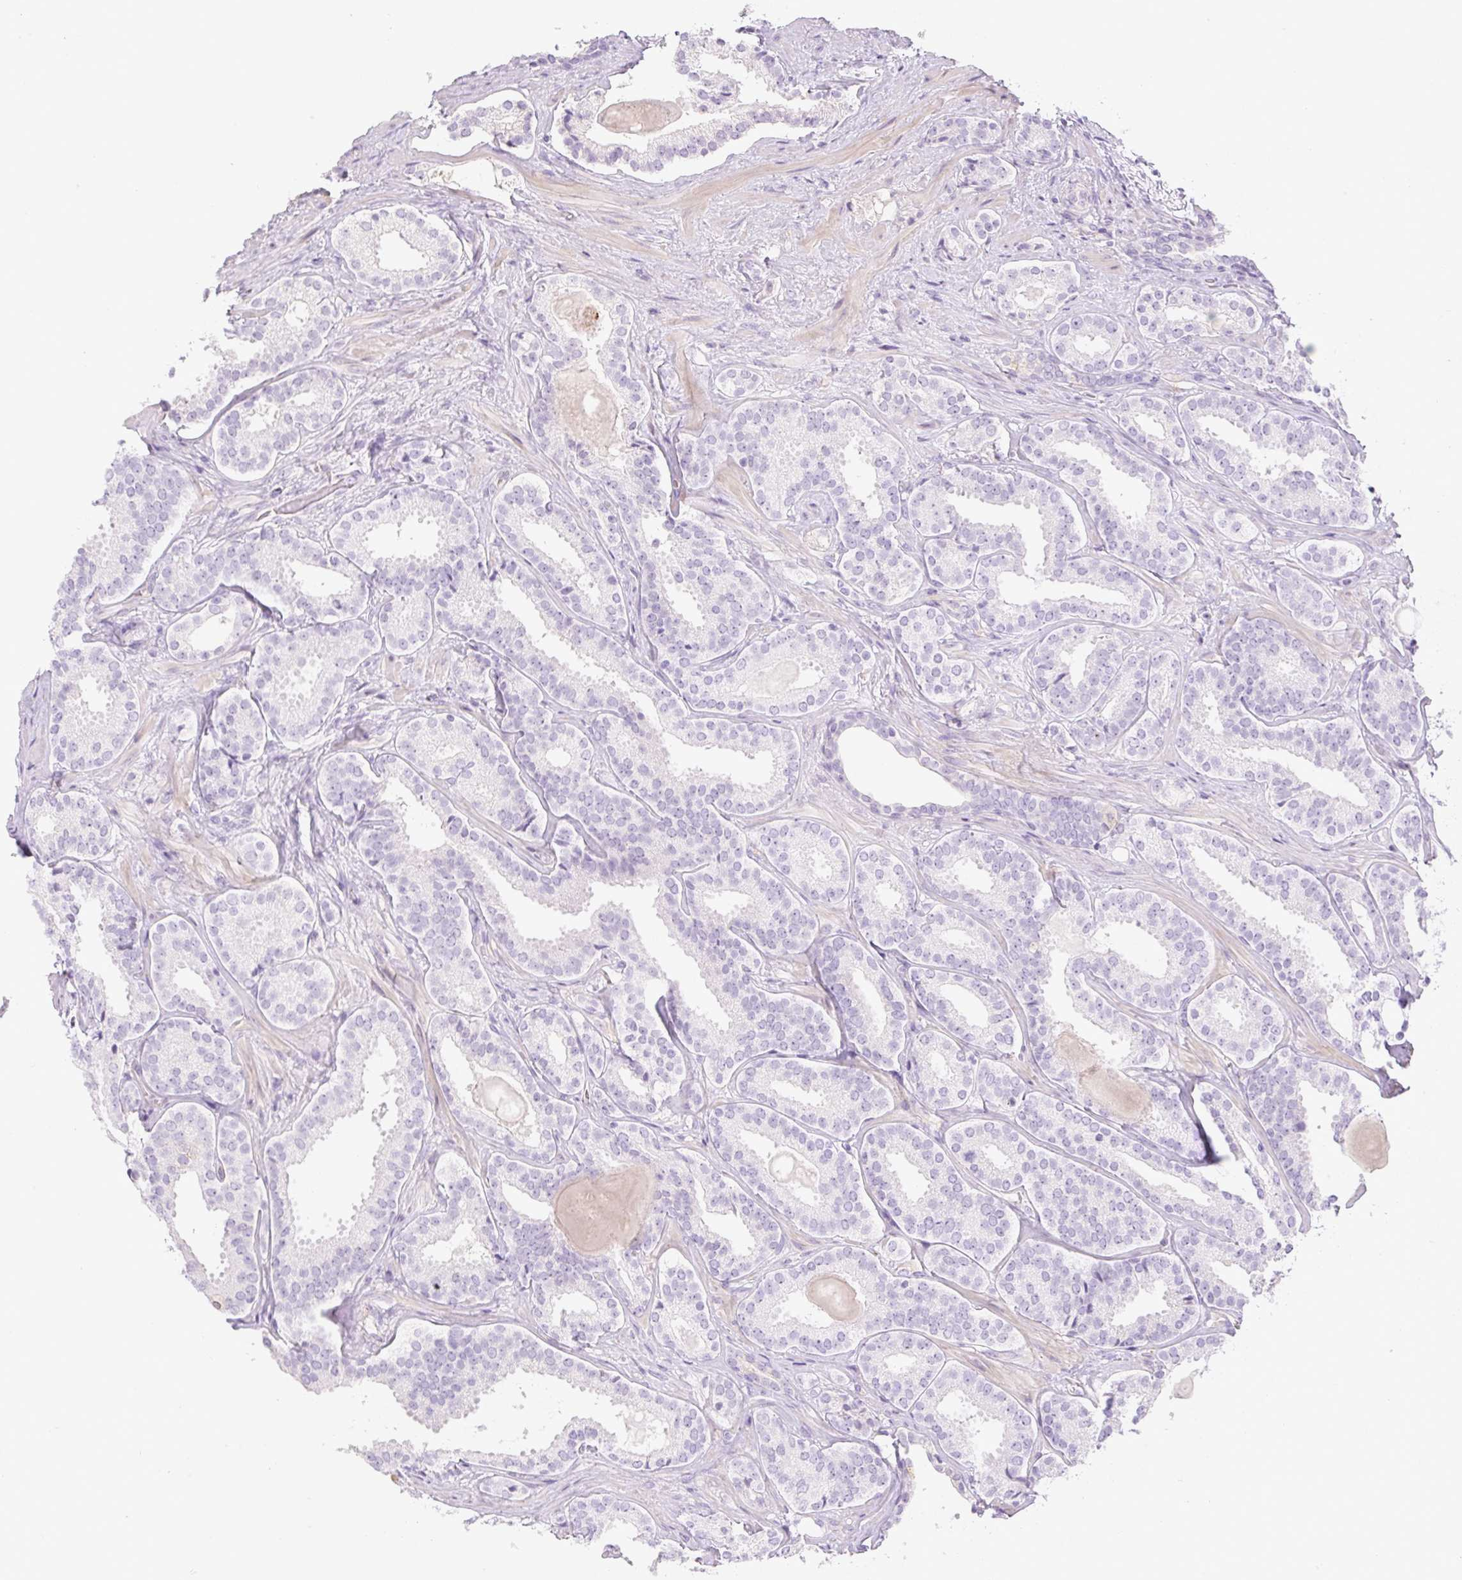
{"staining": {"intensity": "negative", "quantity": "none", "location": "none"}, "tissue": "prostate cancer", "cell_type": "Tumor cells", "image_type": "cancer", "snomed": [{"axis": "morphology", "description": "Adenocarcinoma, High grade"}, {"axis": "topography", "description": "Prostate"}], "caption": "This is a image of immunohistochemistry staining of high-grade adenocarcinoma (prostate), which shows no positivity in tumor cells.", "gene": "MIA2", "patient": {"sex": "male", "age": 65}}